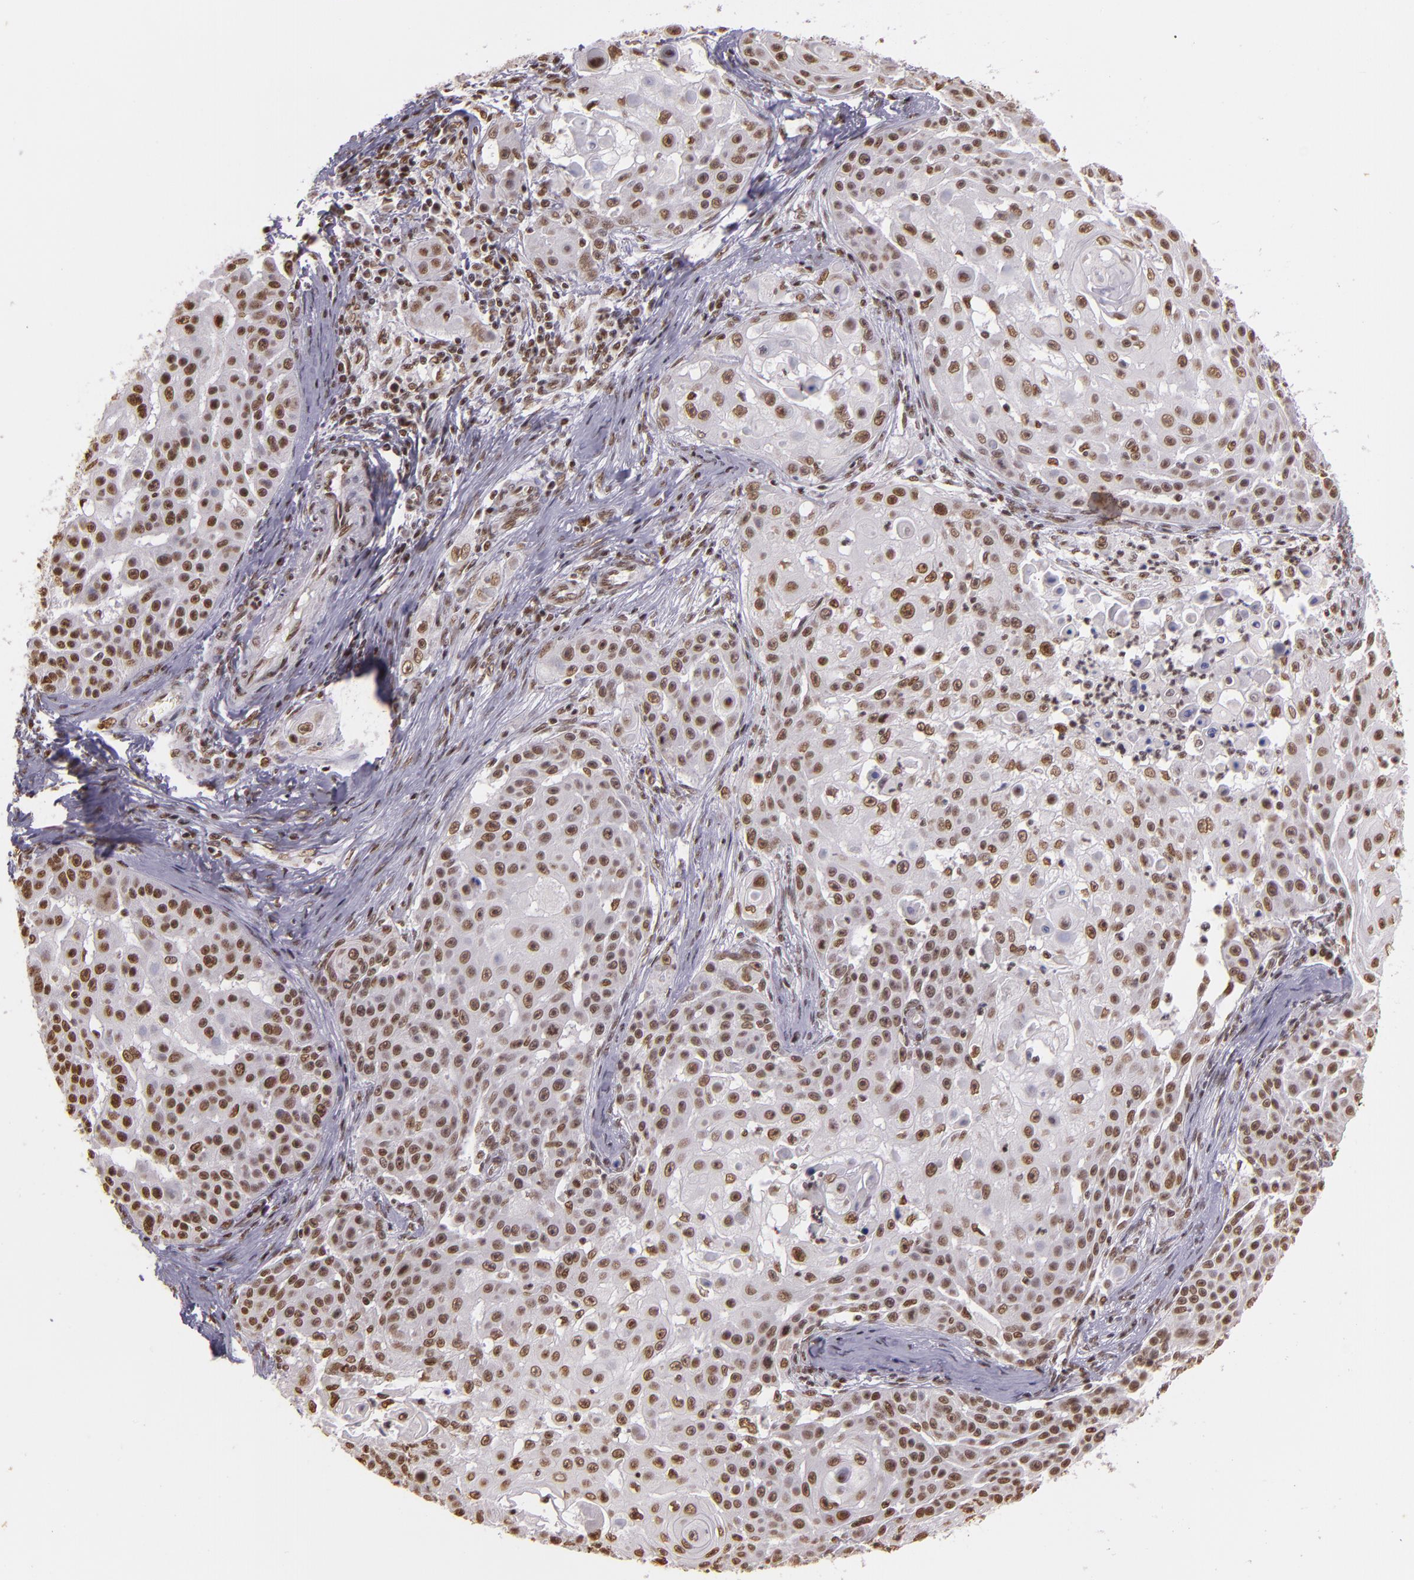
{"staining": {"intensity": "moderate", "quantity": ">75%", "location": "nuclear"}, "tissue": "skin cancer", "cell_type": "Tumor cells", "image_type": "cancer", "snomed": [{"axis": "morphology", "description": "Squamous cell carcinoma, NOS"}, {"axis": "topography", "description": "Skin"}], "caption": "This is an image of immunohistochemistry (IHC) staining of skin cancer (squamous cell carcinoma), which shows moderate positivity in the nuclear of tumor cells.", "gene": "USF1", "patient": {"sex": "female", "age": 57}}